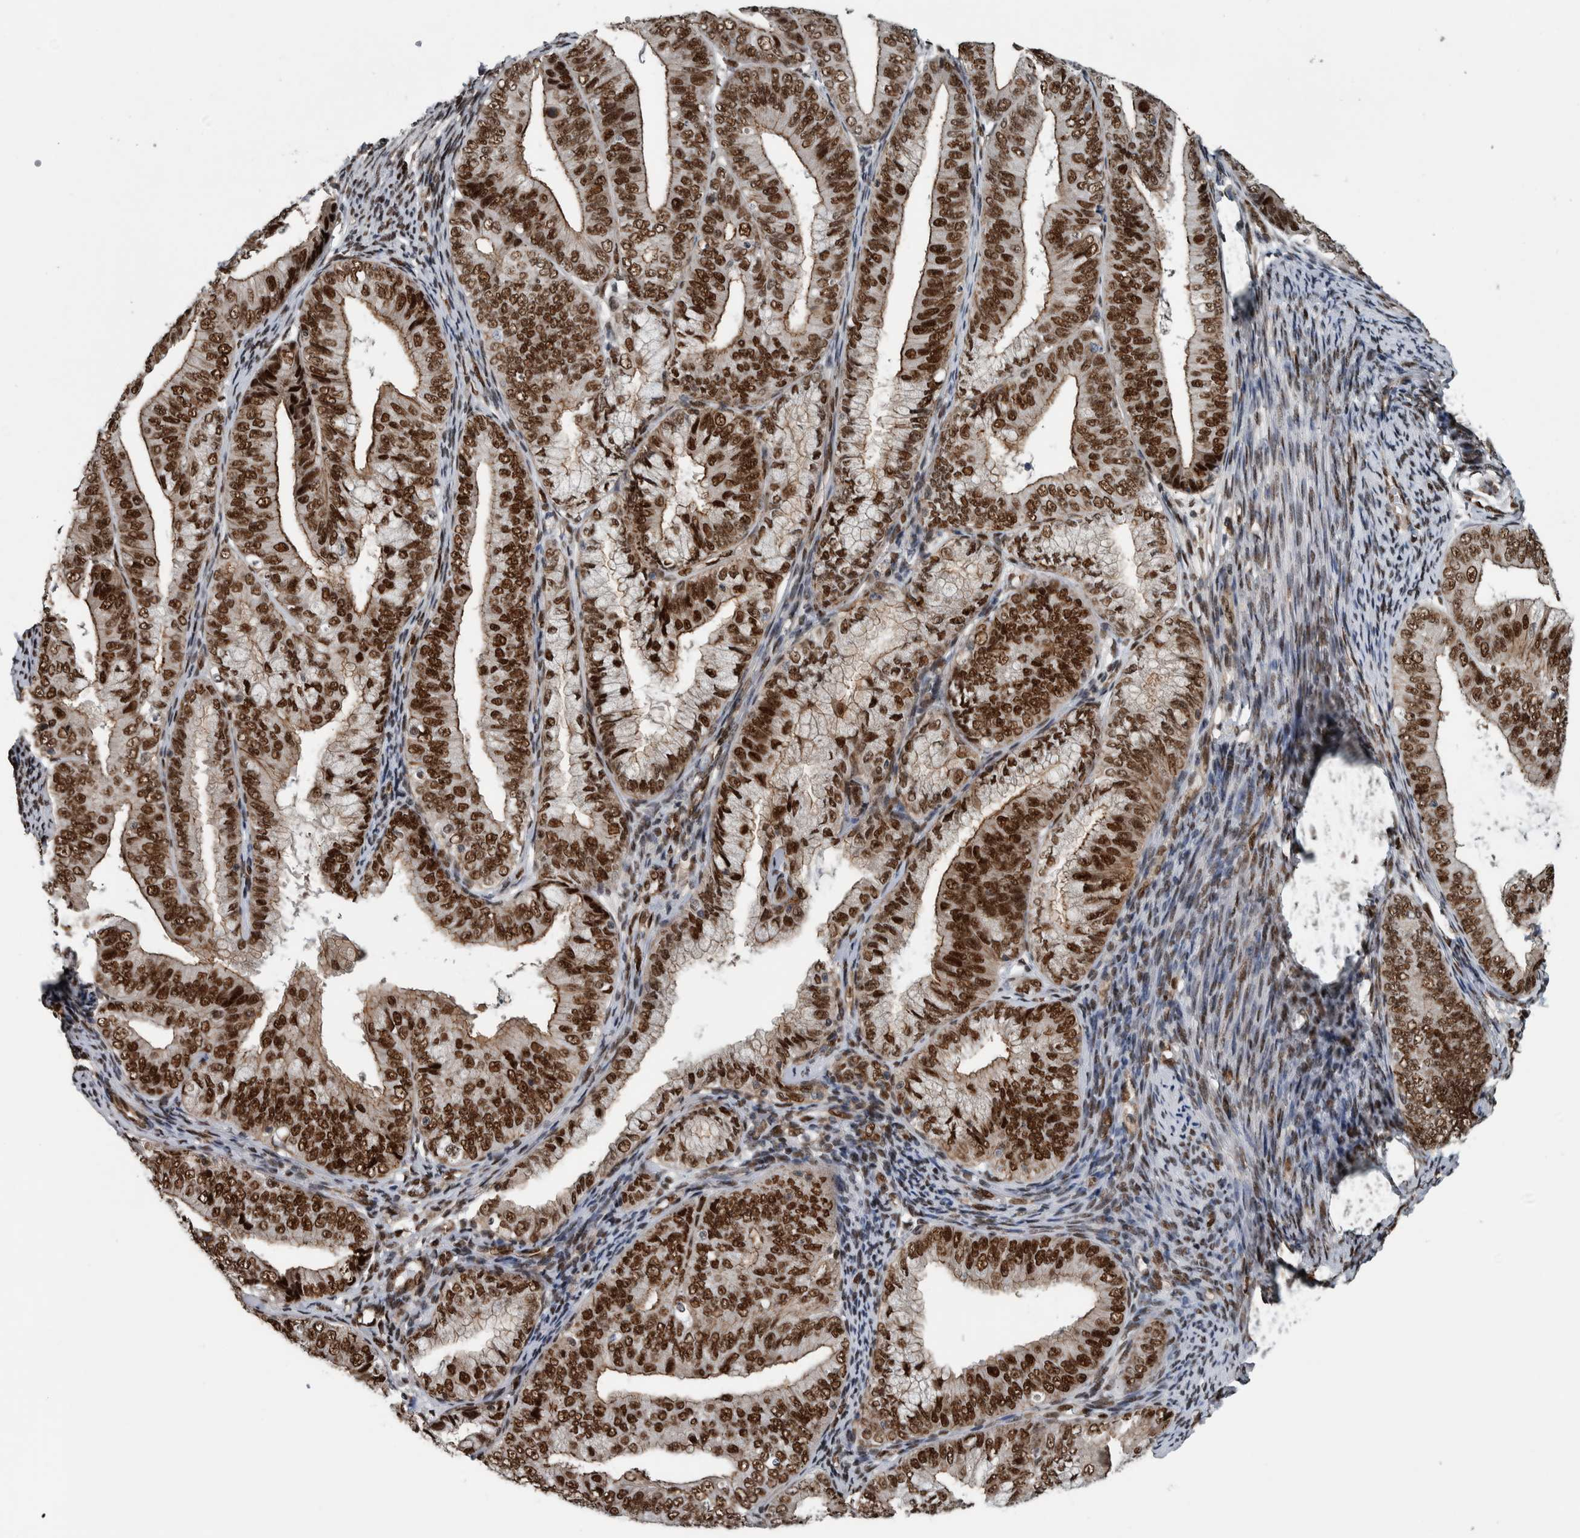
{"staining": {"intensity": "strong", "quantity": ">75%", "location": "cytoplasmic/membranous,nuclear"}, "tissue": "endometrial cancer", "cell_type": "Tumor cells", "image_type": "cancer", "snomed": [{"axis": "morphology", "description": "Adenocarcinoma, NOS"}, {"axis": "topography", "description": "Endometrium"}], "caption": "The histopathology image displays a brown stain indicating the presence of a protein in the cytoplasmic/membranous and nuclear of tumor cells in endometrial cancer (adenocarcinoma). The staining was performed using DAB (3,3'-diaminobenzidine) to visualize the protein expression in brown, while the nuclei were stained in blue with hematoxylin (Magnification: 20x).", "gene": "FAM135B", "patient": {"sex": "female", "age": 63}}